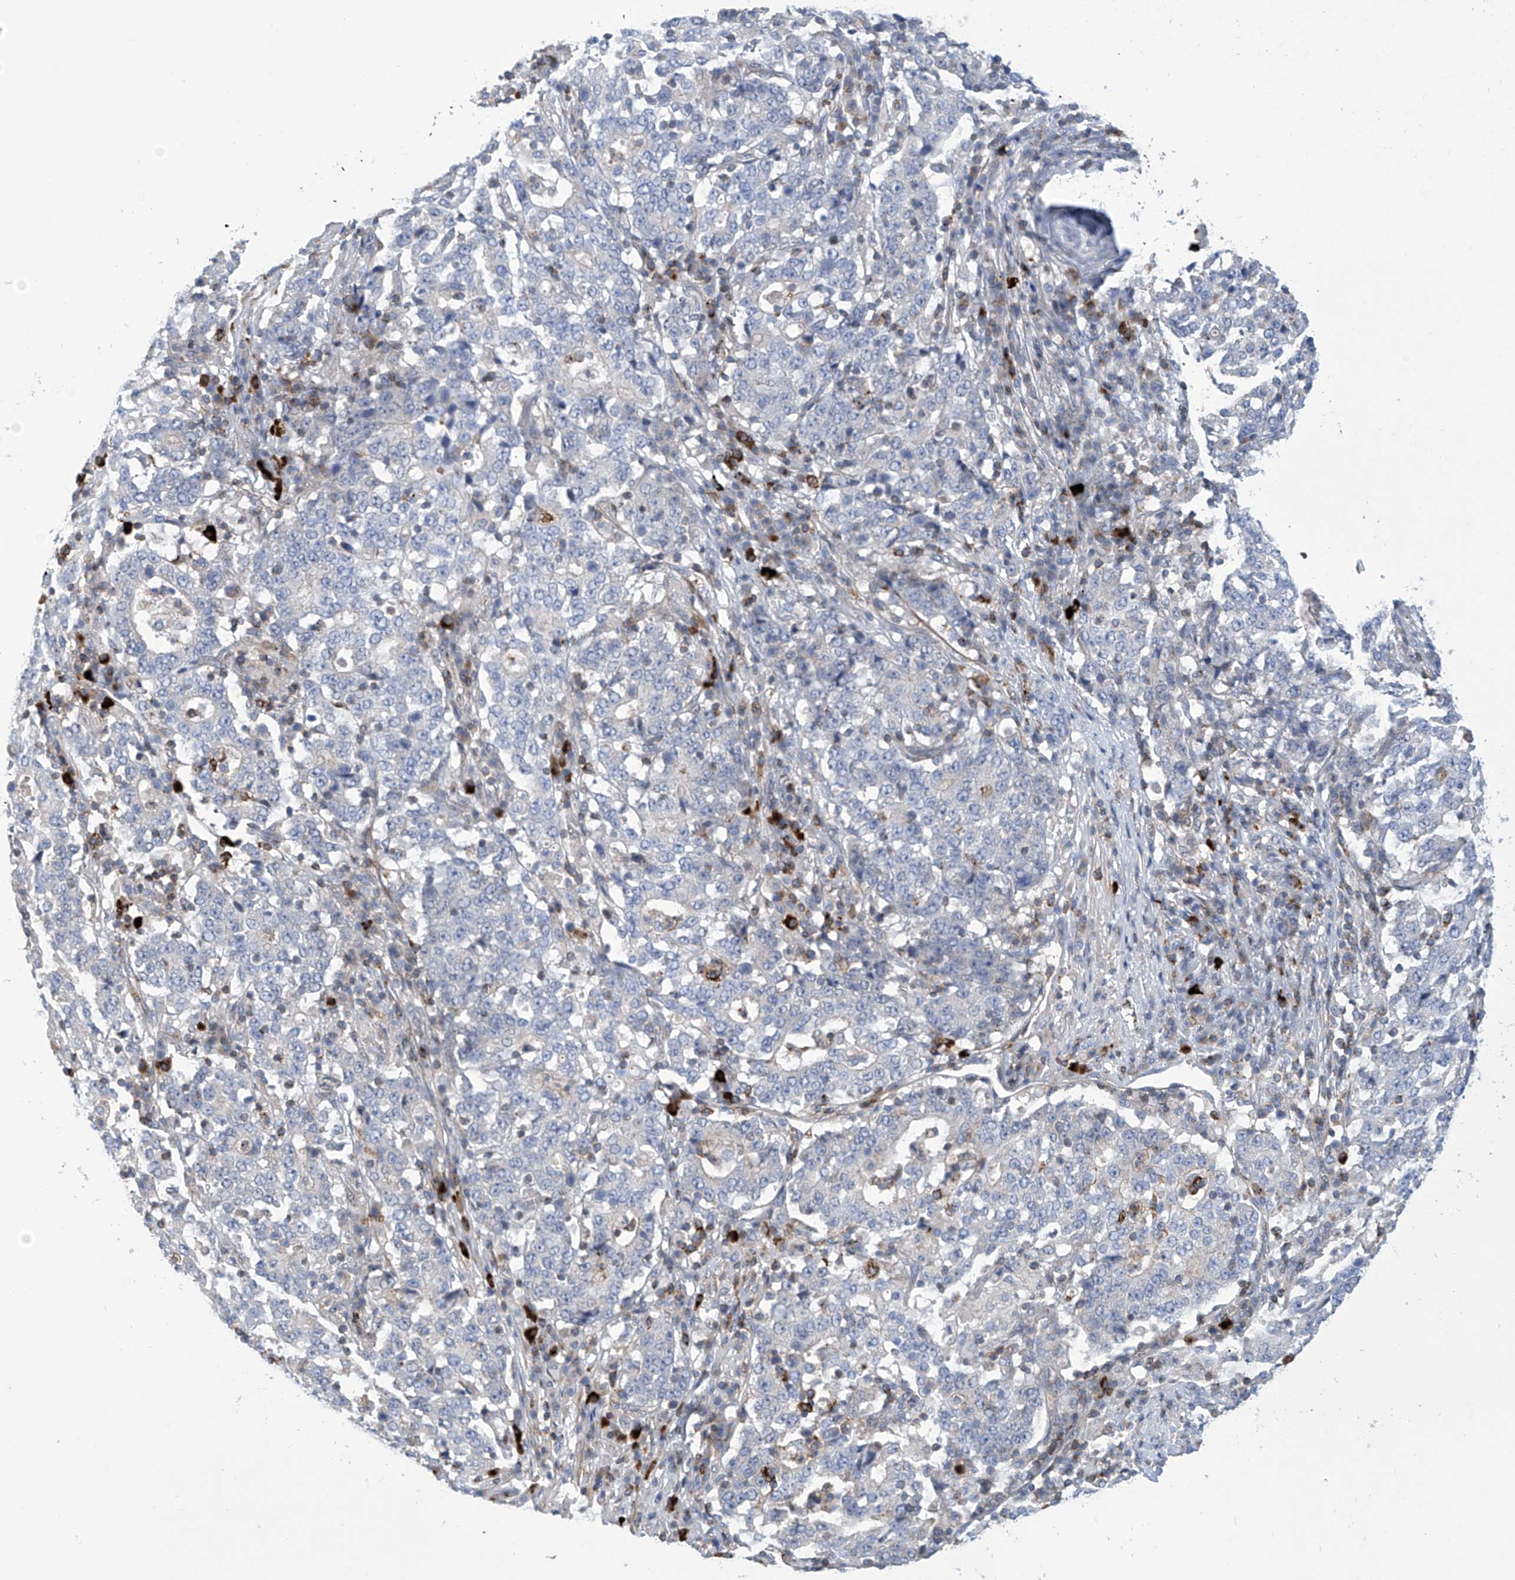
{"staining": {"intensity": "negative", "quantity": "none", "location": "none"}, "tissue": "stomach cancer", "cell_type": "Tumor cells", "image_type": "cancer", "snomed": [{"axis": "morphology", "description": "Adenocarcinoma, NOS"}, {"axis": "topography", "description": "Stomach"}], "caption": "Immunohistochemistry photomicrograph of human stomach adenocarcinoma stained for a protein (brown), which exhibits no staining in tumor cells. (Immunohistochemistry, brightfield microscopy, high magnification).", "gene": "IBA57", "patient": {"sex": "male", "age": 59}}